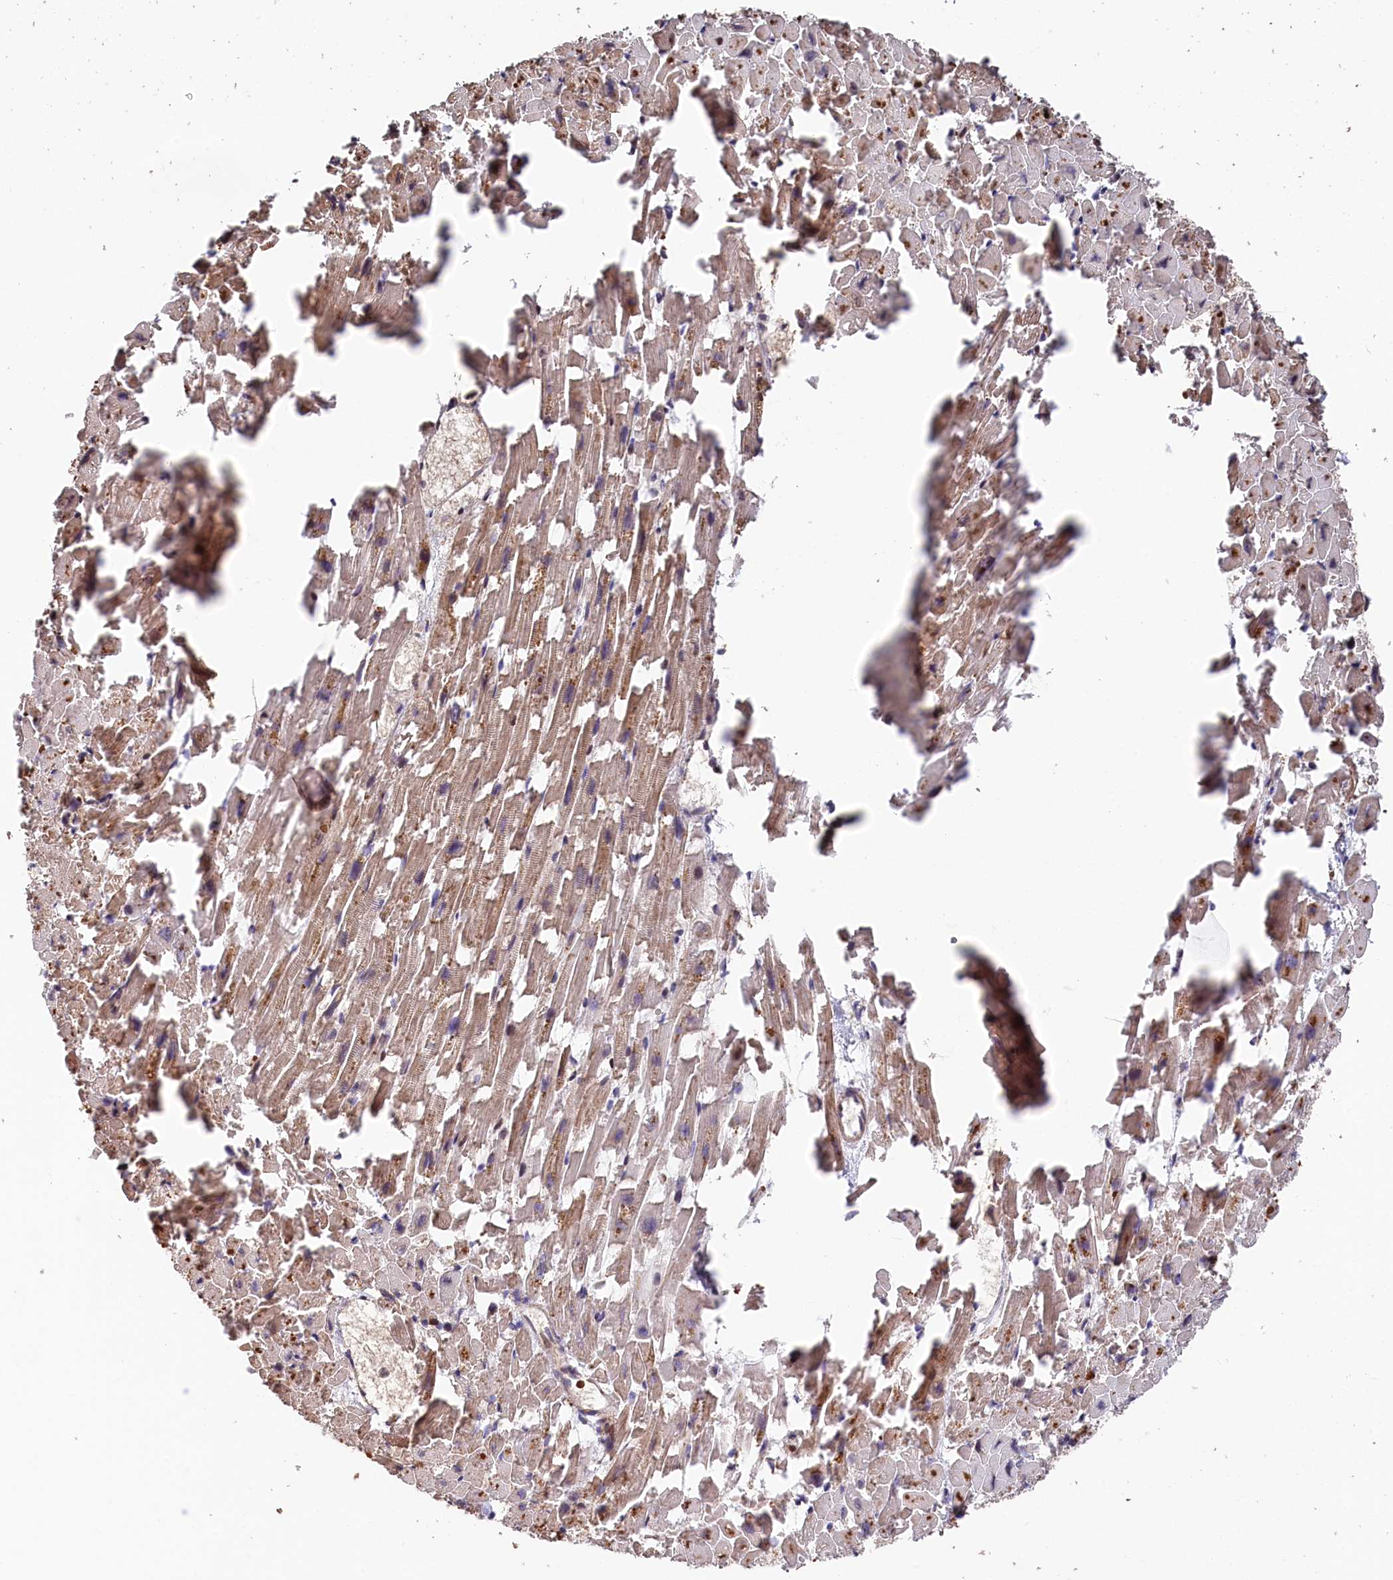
{"staining": {"intensity": "moderate", "quantity": ">75%", "location": "cytoplasmic/membranous"}, "tissue": "heart muscle", "cell_type": "Cardiomyocytes", "image_type": "normal", "snomed": [{"axis": "morphology", "description": "Normal tissue, NOS"}, {"axis": "topography", "description": "Heart"}], "caption": "Heart muscle stained with IHC exhibits moderate cytoplasmic/membranous staining in approximately >75% of cardiomyocytes.", "gene": "TNKS1BP1", "patient": {"sex": "female", "age": 64}}